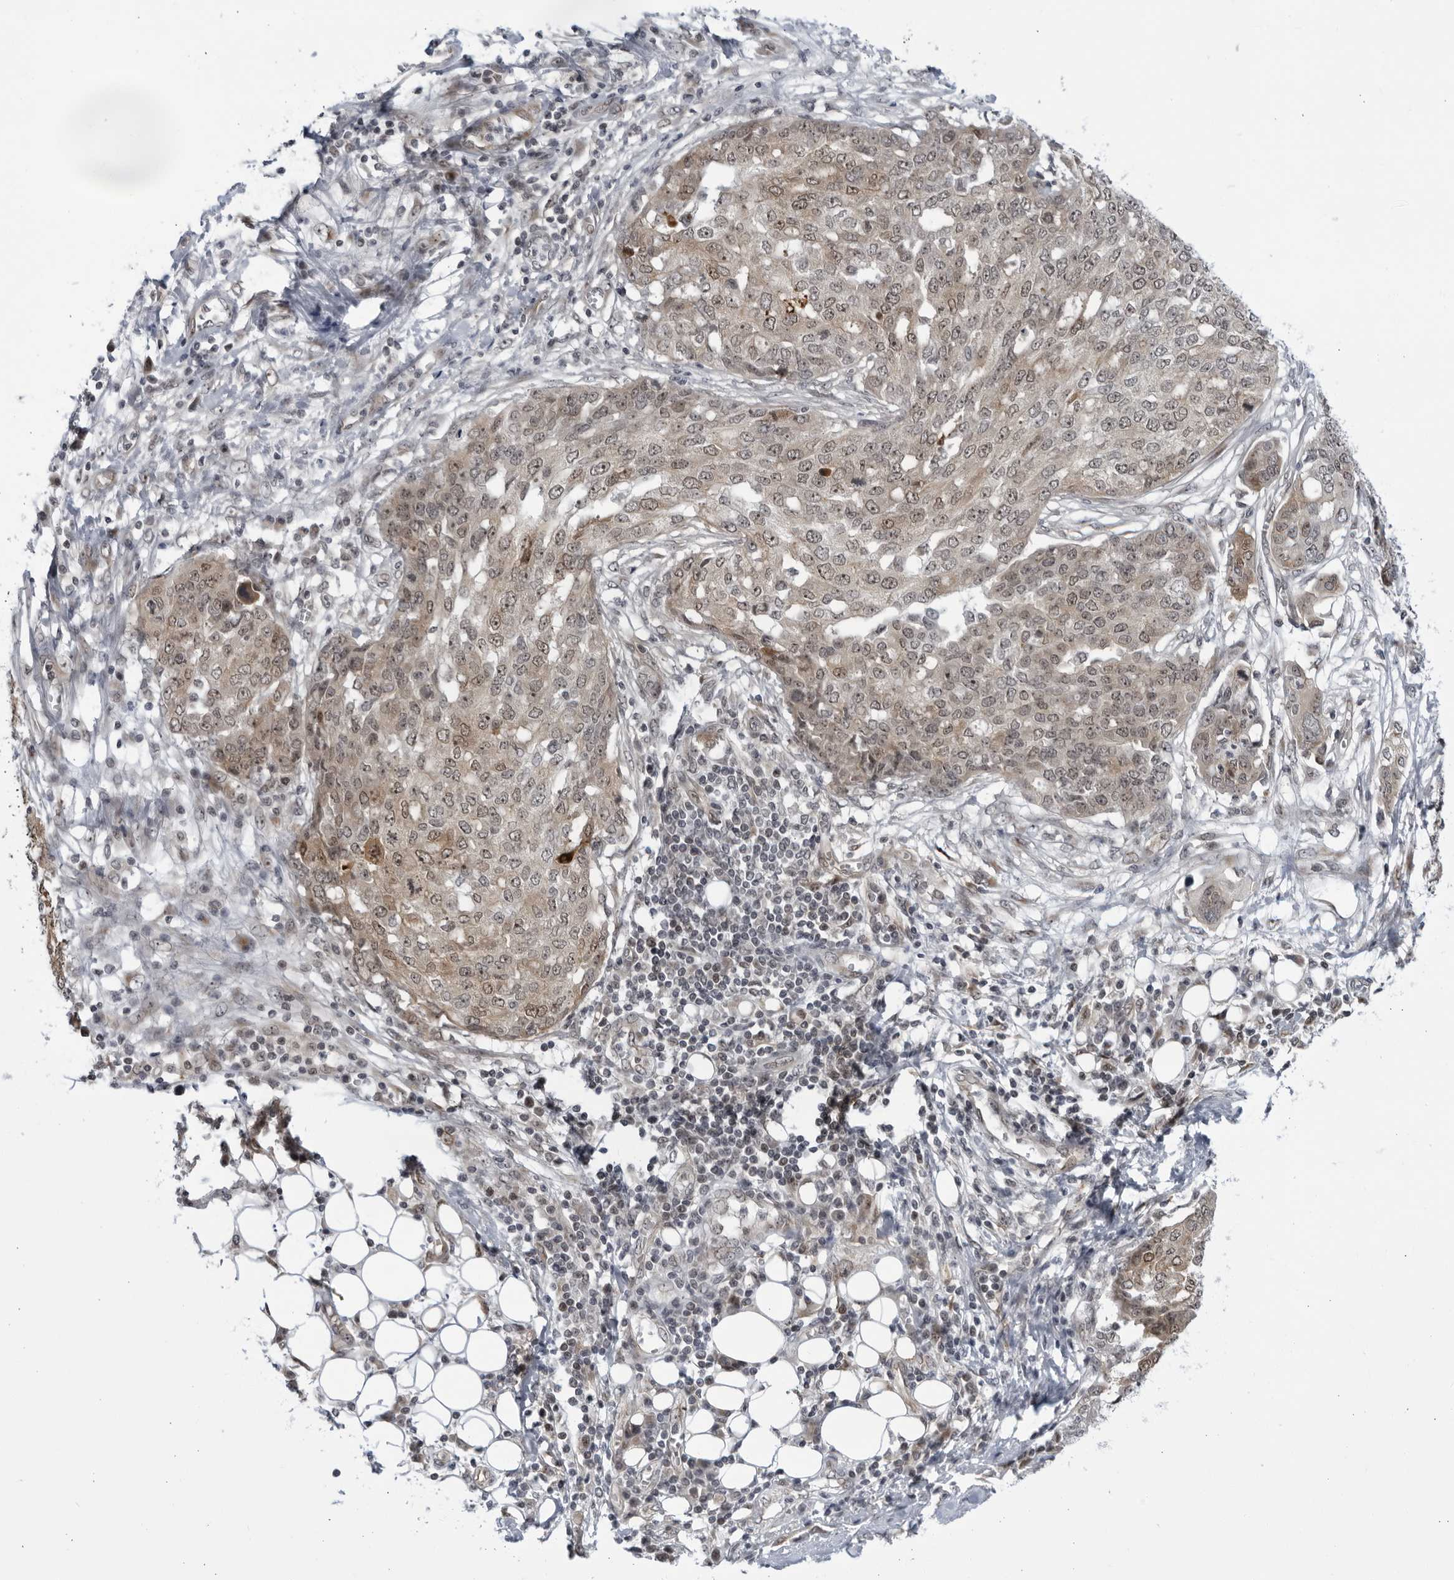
{"staining": {"intensity": "weak", "quantity": ">75%", "location": "cytoplasmic/membranous,nuclear"}, "tissue": "ovarian cancer", "cell_type": "Tumor cells", "image_type": "cancer", "snomed": [{"axis": "morphology", "description": "Cystadenocarcinoma, serous, NOS"}, {"axis": "topography", "description": "Soft tissue"}, {"axis": "topography", "description": "Ovary"}], "caption": "DAB immunohistochemical staining of human ovarian cancer exhibits weak cytoplasmic/membranous and nuclear protein staining in about >75% of tumor cells.", "gene": "ITGB3BP", "patient": {"sex": "female", "age": 57}}